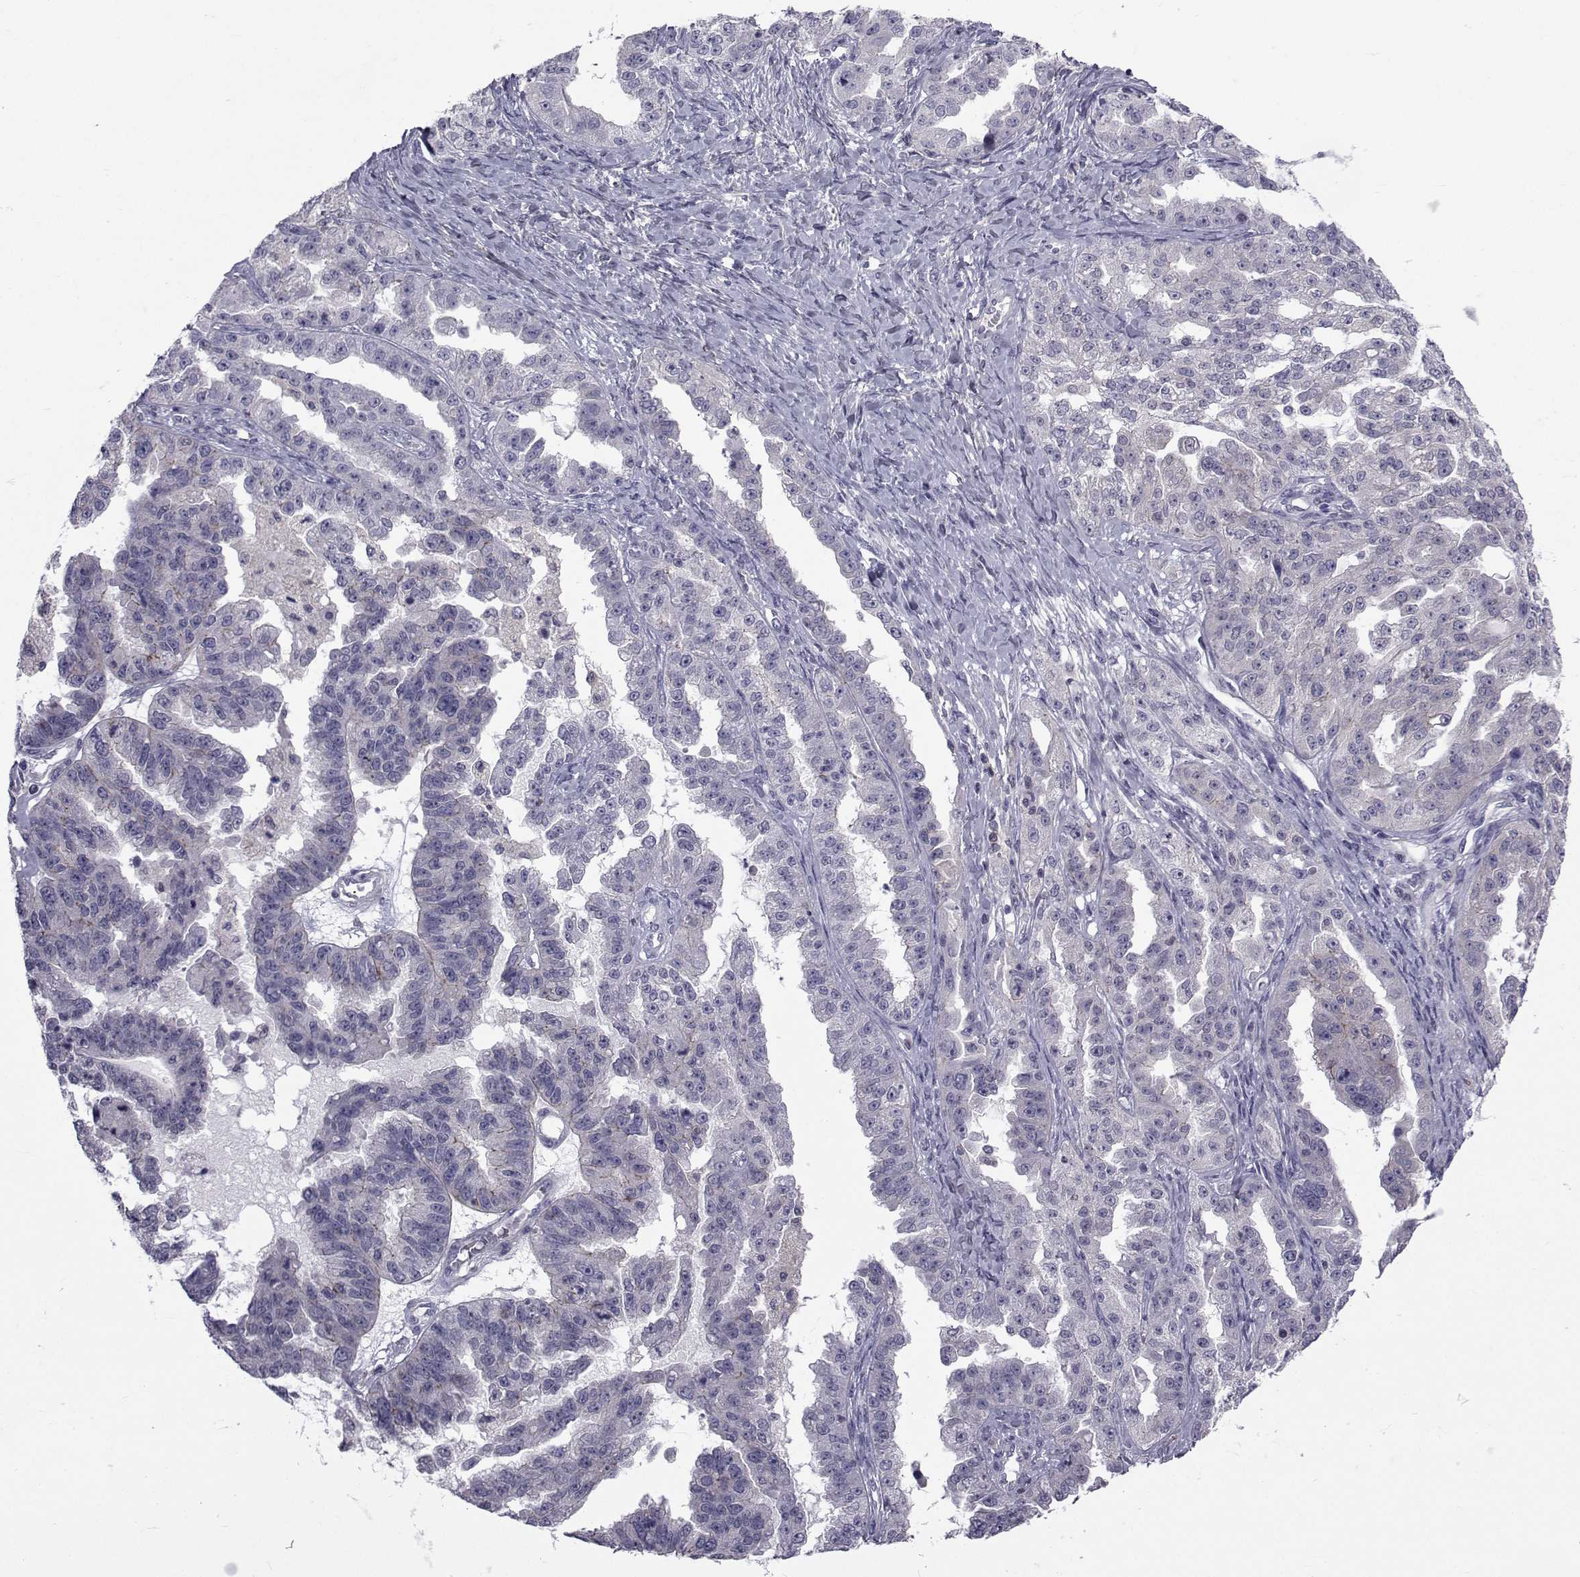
{"staining": {"intensity": "negative", "quantity": "none", "location": "none"}, "tissue": "ovarian cancer", "cell_type": "Tumor cells", "image_type": "cancer", "snomed": [{"axis": "morphology", "description": "Cystadenocarcinoma, serous, NOS"}, {"axis": "topography", "description": "Ovary"}], "caption": "DAB immunohistochemical staining of serous cystadenocarcinoma (ovarian) shows no significant positivity in tumor cells.", "gene": "SLC30A10", "patient": {"sex": "female", "age": 58}}